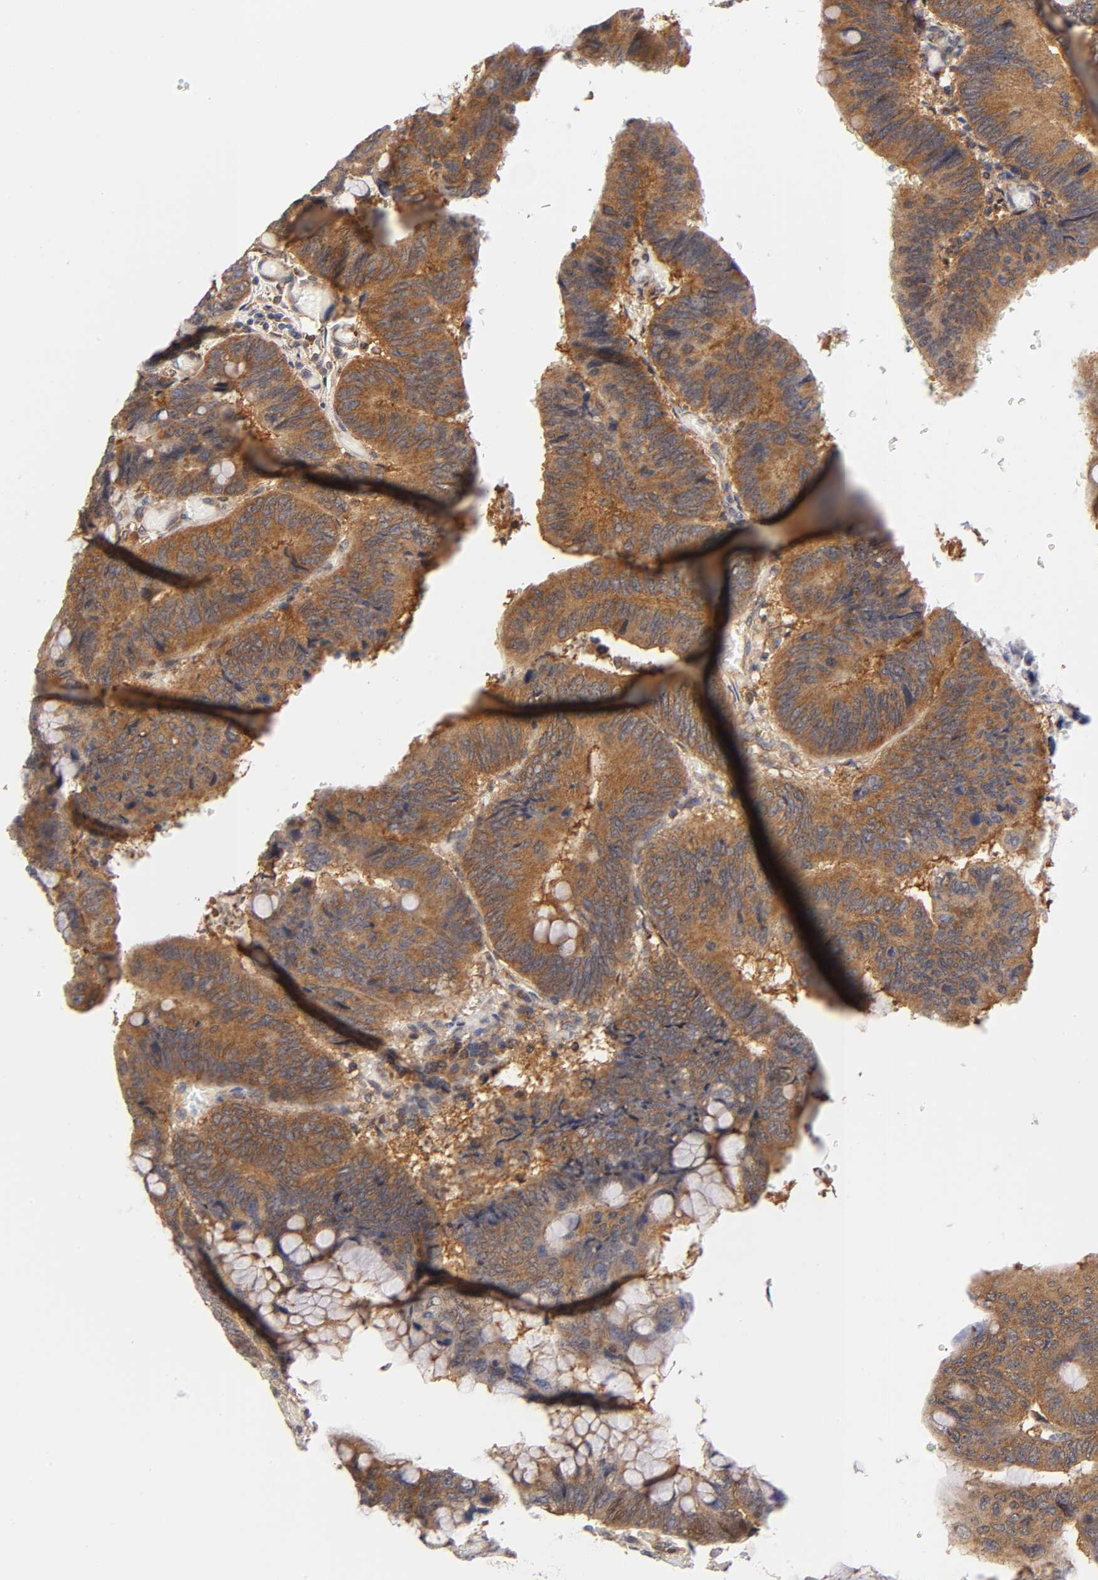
{"staining": {"intensity": "strong", "quantity": ">75%", "location": "cytoplasmic/membranous"}, "tissue": "colorectal cancer", "cell_type": "Tumor cells", "image_type": "cancer", "snomed": [{"axis": "morphology", "description": "Normal tissue, NOS"}, {"axis": "morphology", "description": "Adenocarcinoma, NOS"}, {"axis": "topography", "description": "Rectum"}], "caption": "High-magnification brightfield microscopy of colorectal cancer (adenocarcinoma) stained with DAB (brown) and counterstained with hematoxylin (blue). tumor cells exhibit strong cytoplasmic/membranous expression is identified in about>75% of cells.", "gene": "PAFAH1B1", "patient": {"sex": "male", "age": 92}}